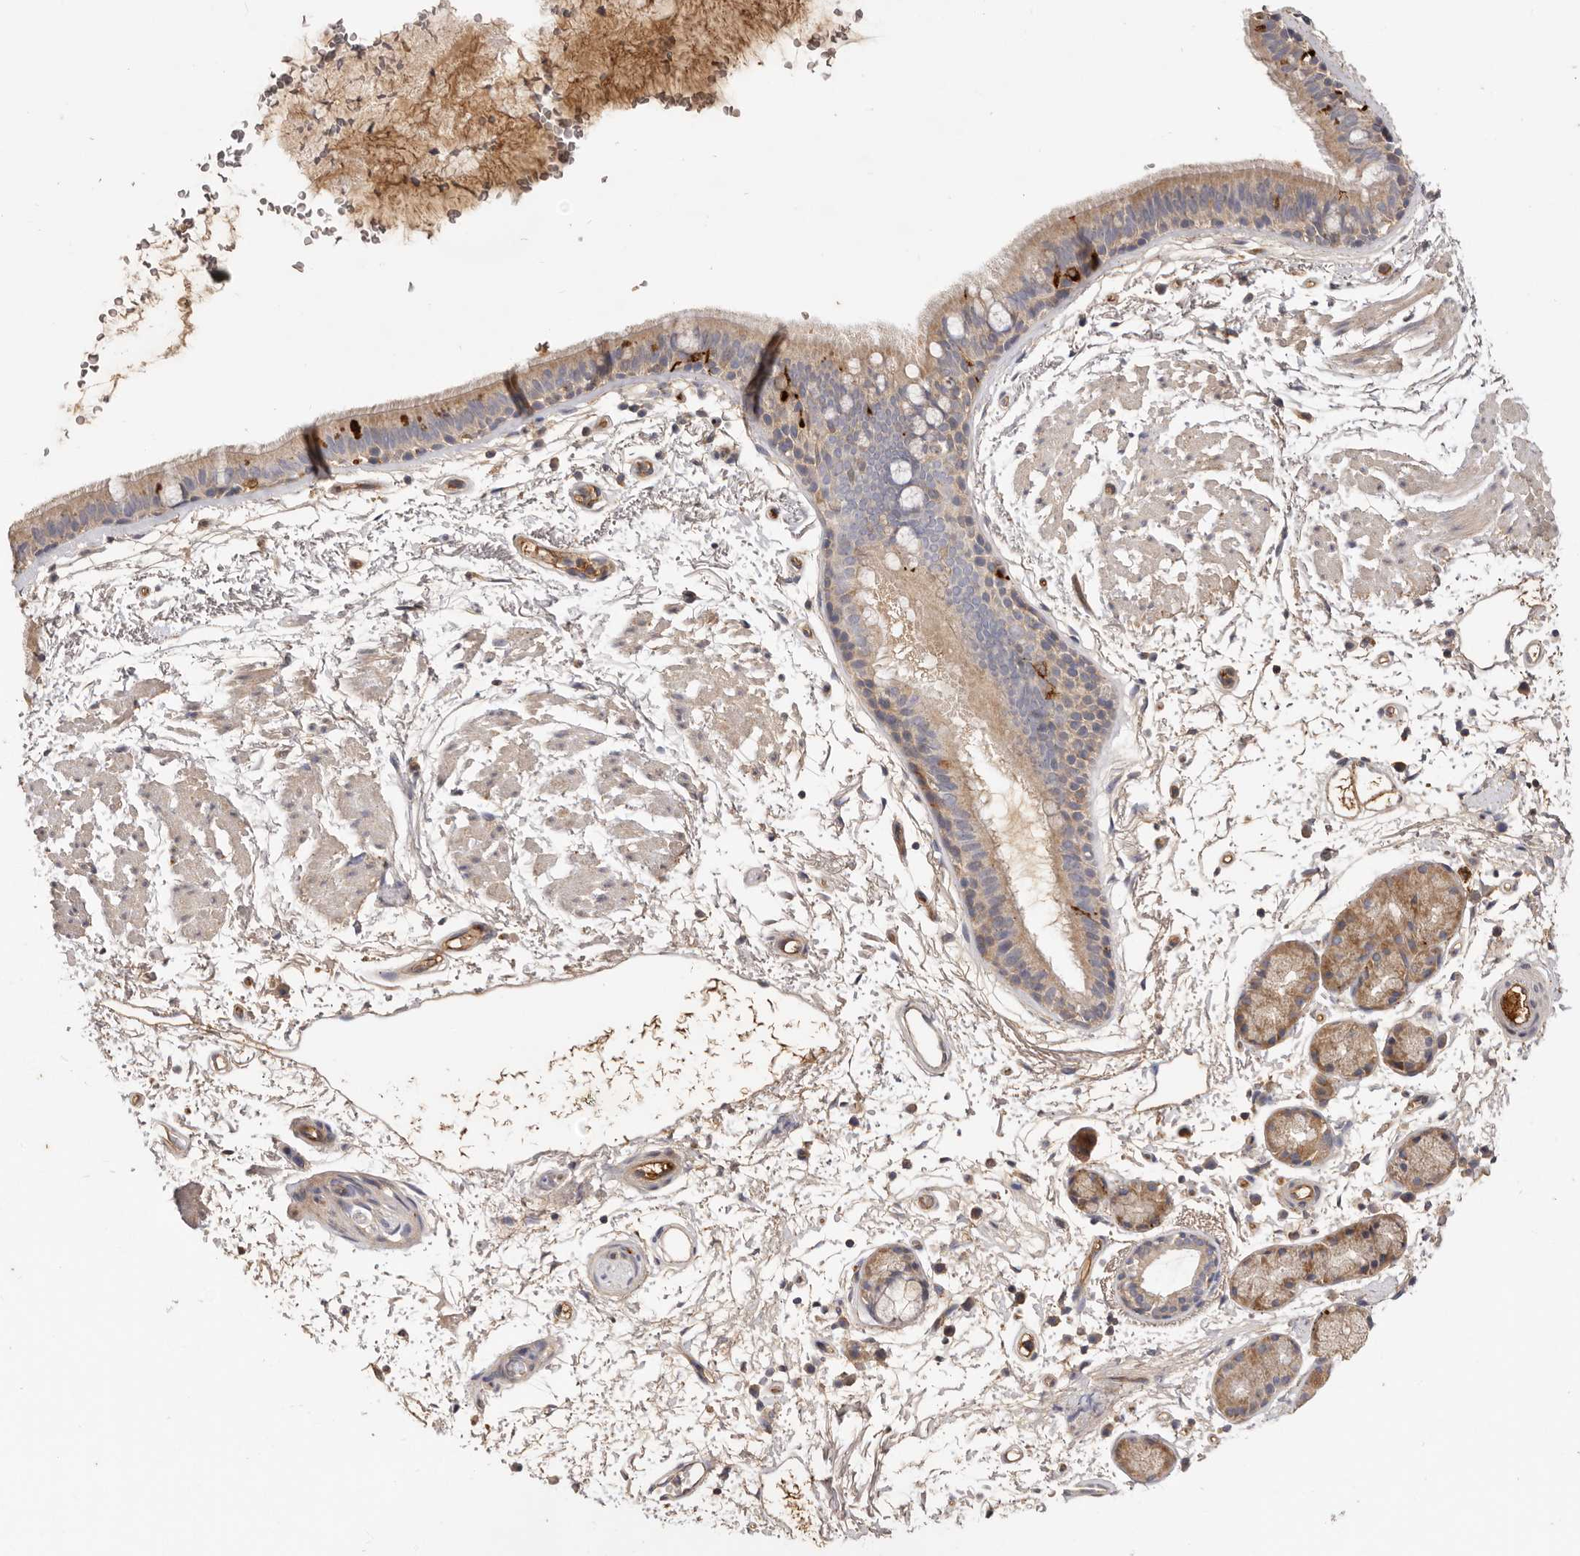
{"staining": {"intensity": "moderate", "quantity": ">75%", "location": "cytoplasmic/membranous"}, "tissue": "bronchus", "cell_type": "Respiratory epithelial cells", "image_type": "normal", "snomed": [{"axis": "morphology", "description": "Normal tissue, NOS"}, {"axis": "topography", "description": "Lymph node"}, {"axis": "topography", "description": "Bronchus"}], "caption": "Moderate cytoplasmic/membranous protein staining is identified in about >75% of respiratory epithelial cells in bronchus.", "gene": "ADAMTS9", "patient": {"sex": "female", "age": 70}}